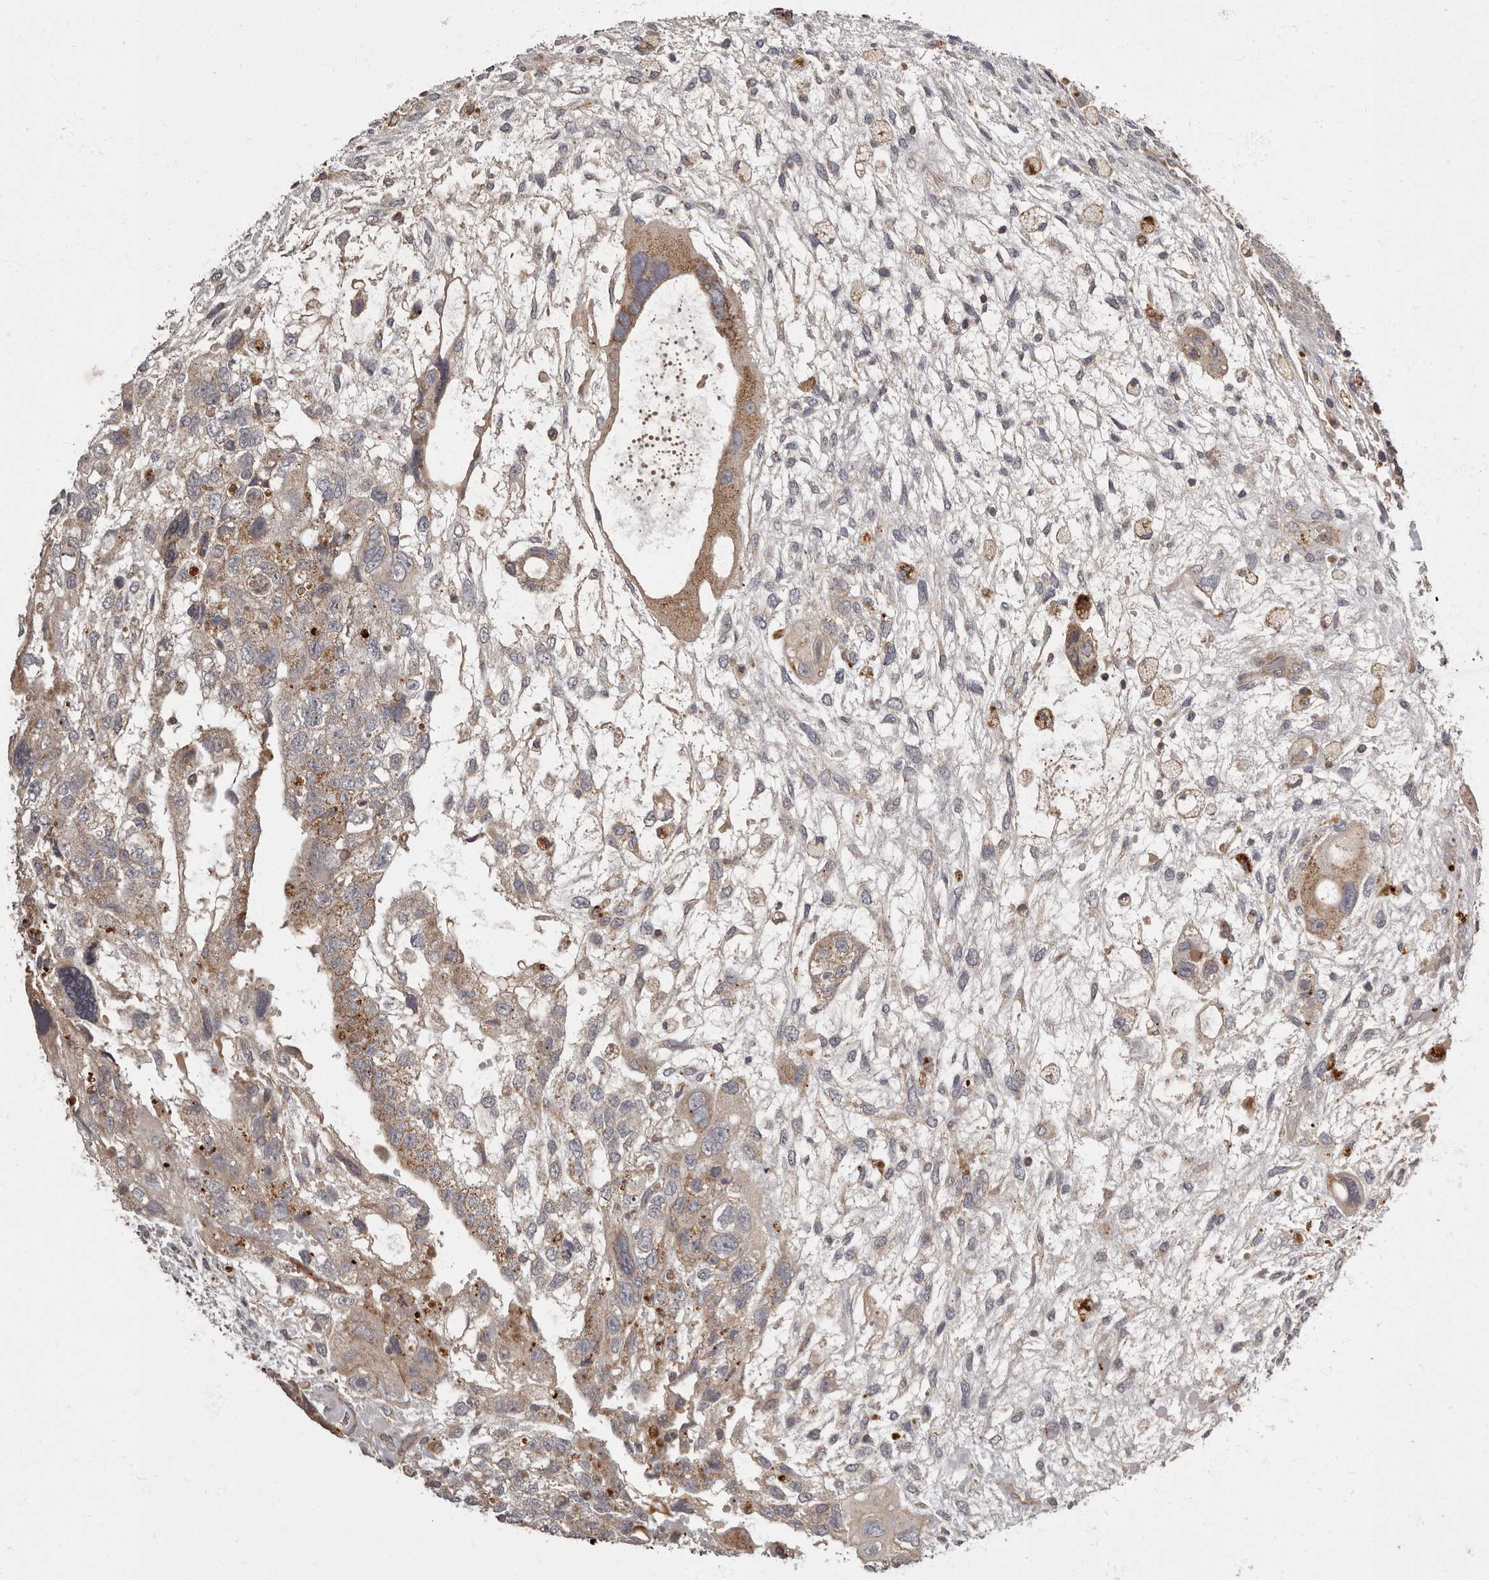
{"staining": {"intensity": "weak", "quantity": "25%-75%", "location": "cytoplasmic/membranous"}, "tissue": "testis cancer", "cell_type": "Tumor cells", "image_type": "cancer", "snomed": [{"axis": "morphology", "description": "Carcinoma, Embryonal, NOS"}, {"axis": "topography", "description": "Testis"}], "caption": "An image of testis embryonal carcinoma stained for a protein exhibits weak cytoplasmic/membranous brown staining in tumor cells.", "gene": "ADCY2", "patient": {"sex": "male", "age": 36}}